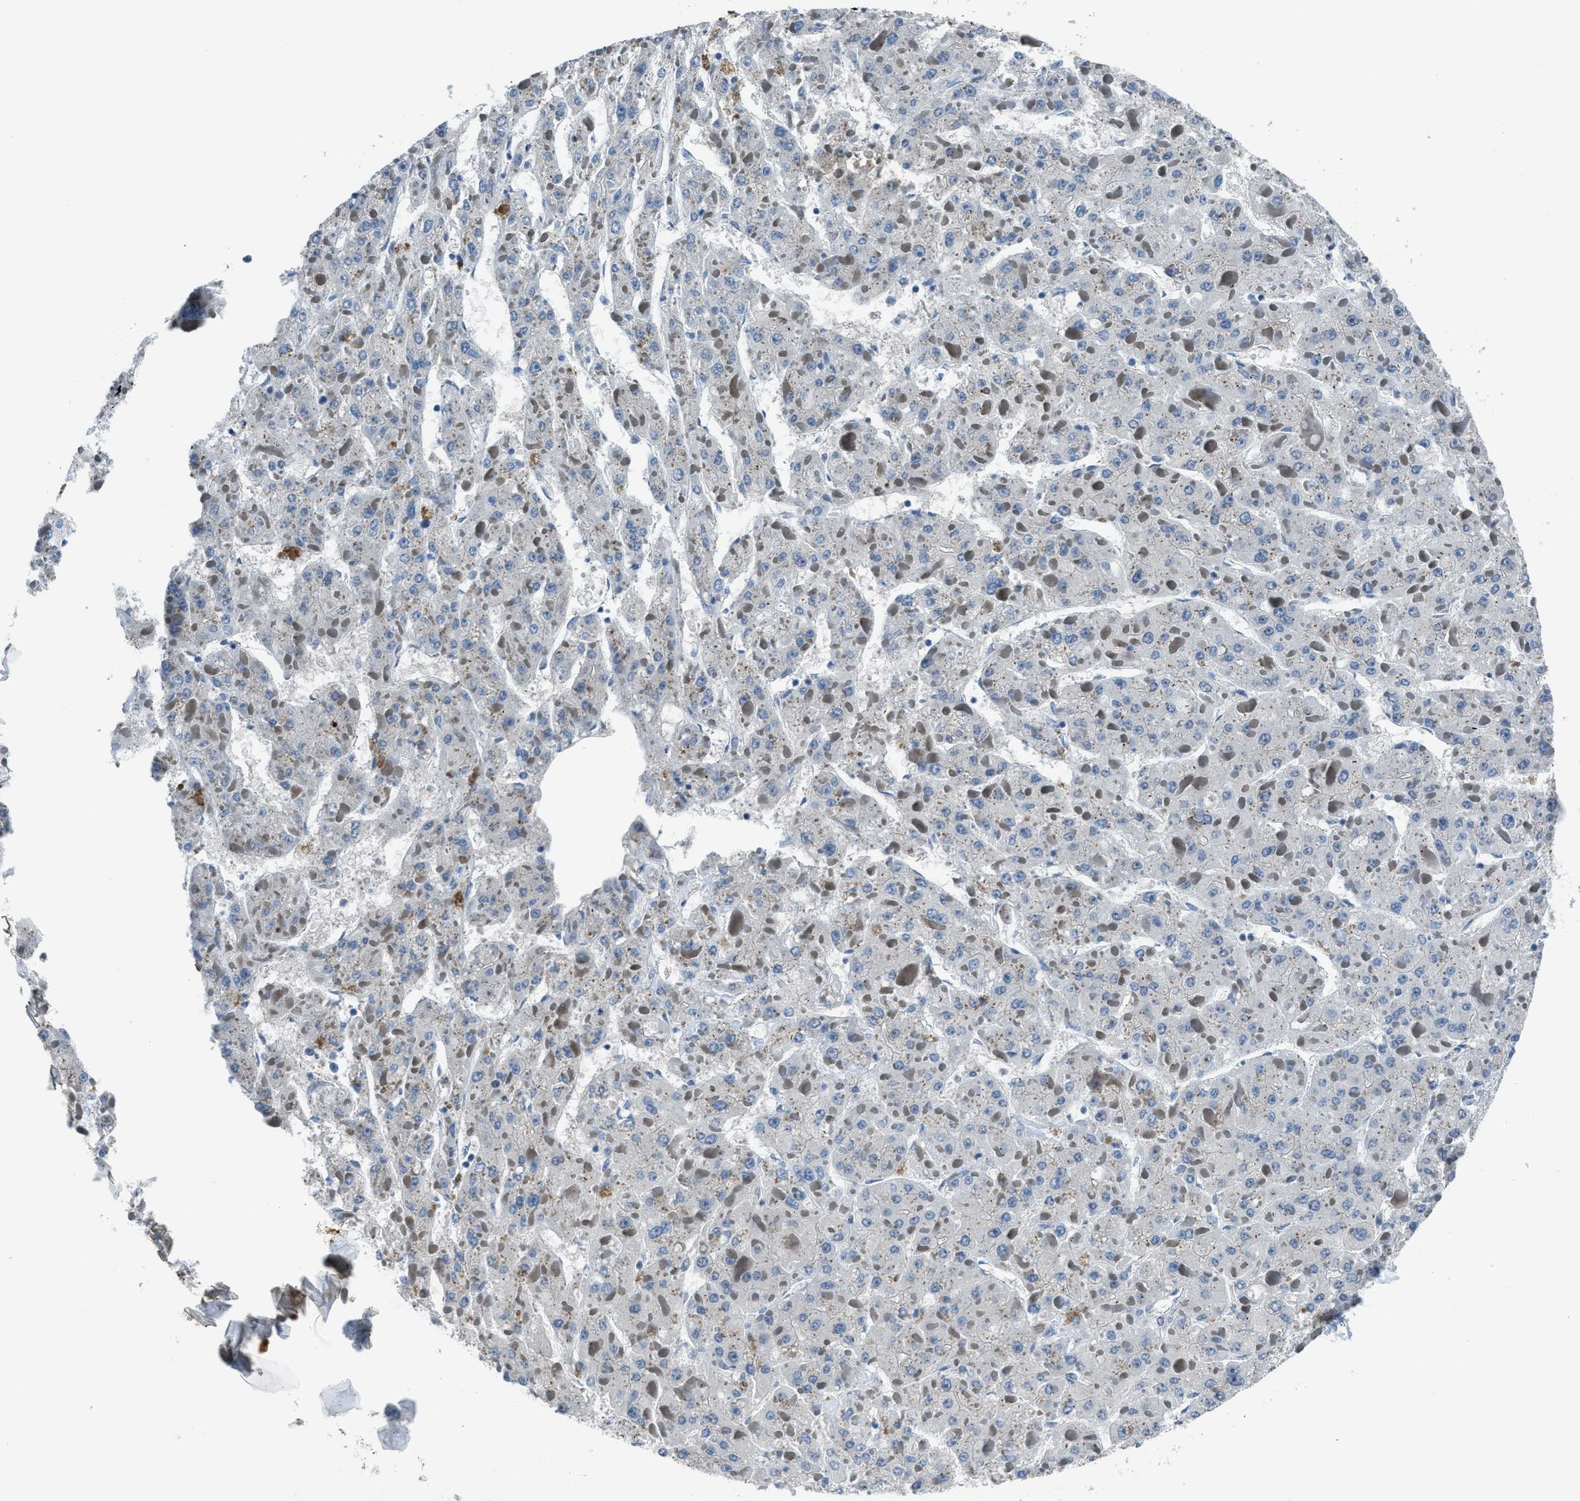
{"staining": {"intensity": "negative", "quantity": "none", "location": "none"}, "tissue": "liver cancer", "cell_type": "Tumor cells", "image_type": "cancer", "snomed": [{"axis": "morphology", "description": "Carcinoma, Hepatocellular, NOS"}, {"axis": "topography", "description": "Liver"}], "caption": "Tumor cells show no significant staining in hepatocellular carcinoma (liver).", "gene": "DUSP19", "patient": {"sex": "female", "age": 73}}